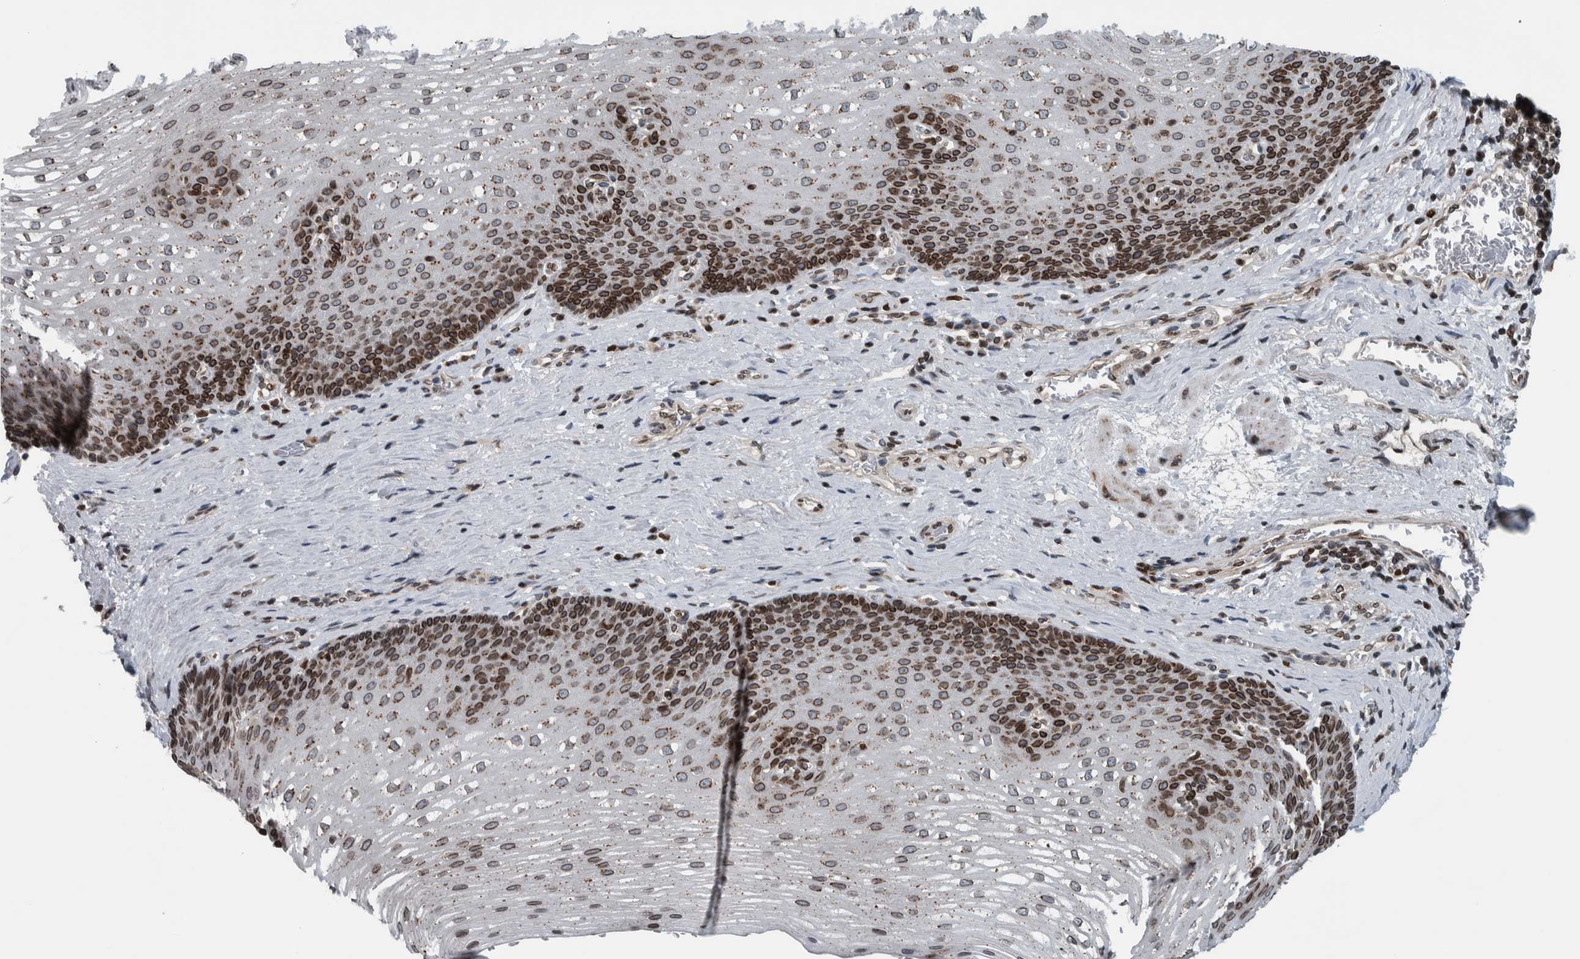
{"staining": {"intensity": "strong", "quantity": "25%-75%", "location": "cytoplasmic/membranous,nuclear"}, "tissue": "esophagus", "cell_type": "Squamous epithelial cells", "image_type": "normal", "snomed": [{"axis": "morphology", "description": "Normal tissue, NOS"}, {"axis": "topography", "description": "Esophagus"}], "caption": "Immunohistochemistry histopathology image of unremarkable esophagus: esophagus stained using immunohistochemistry exhibits high levels of strong protein expression localized specifically in the cytoplasmic/membranous,nuclear of squamous epithelial cells, appearing as a cytoplasmic/membranous,nuclear brown color.", "gene": "FAM135B", "patient": {"sex": "male", "age": 48}}